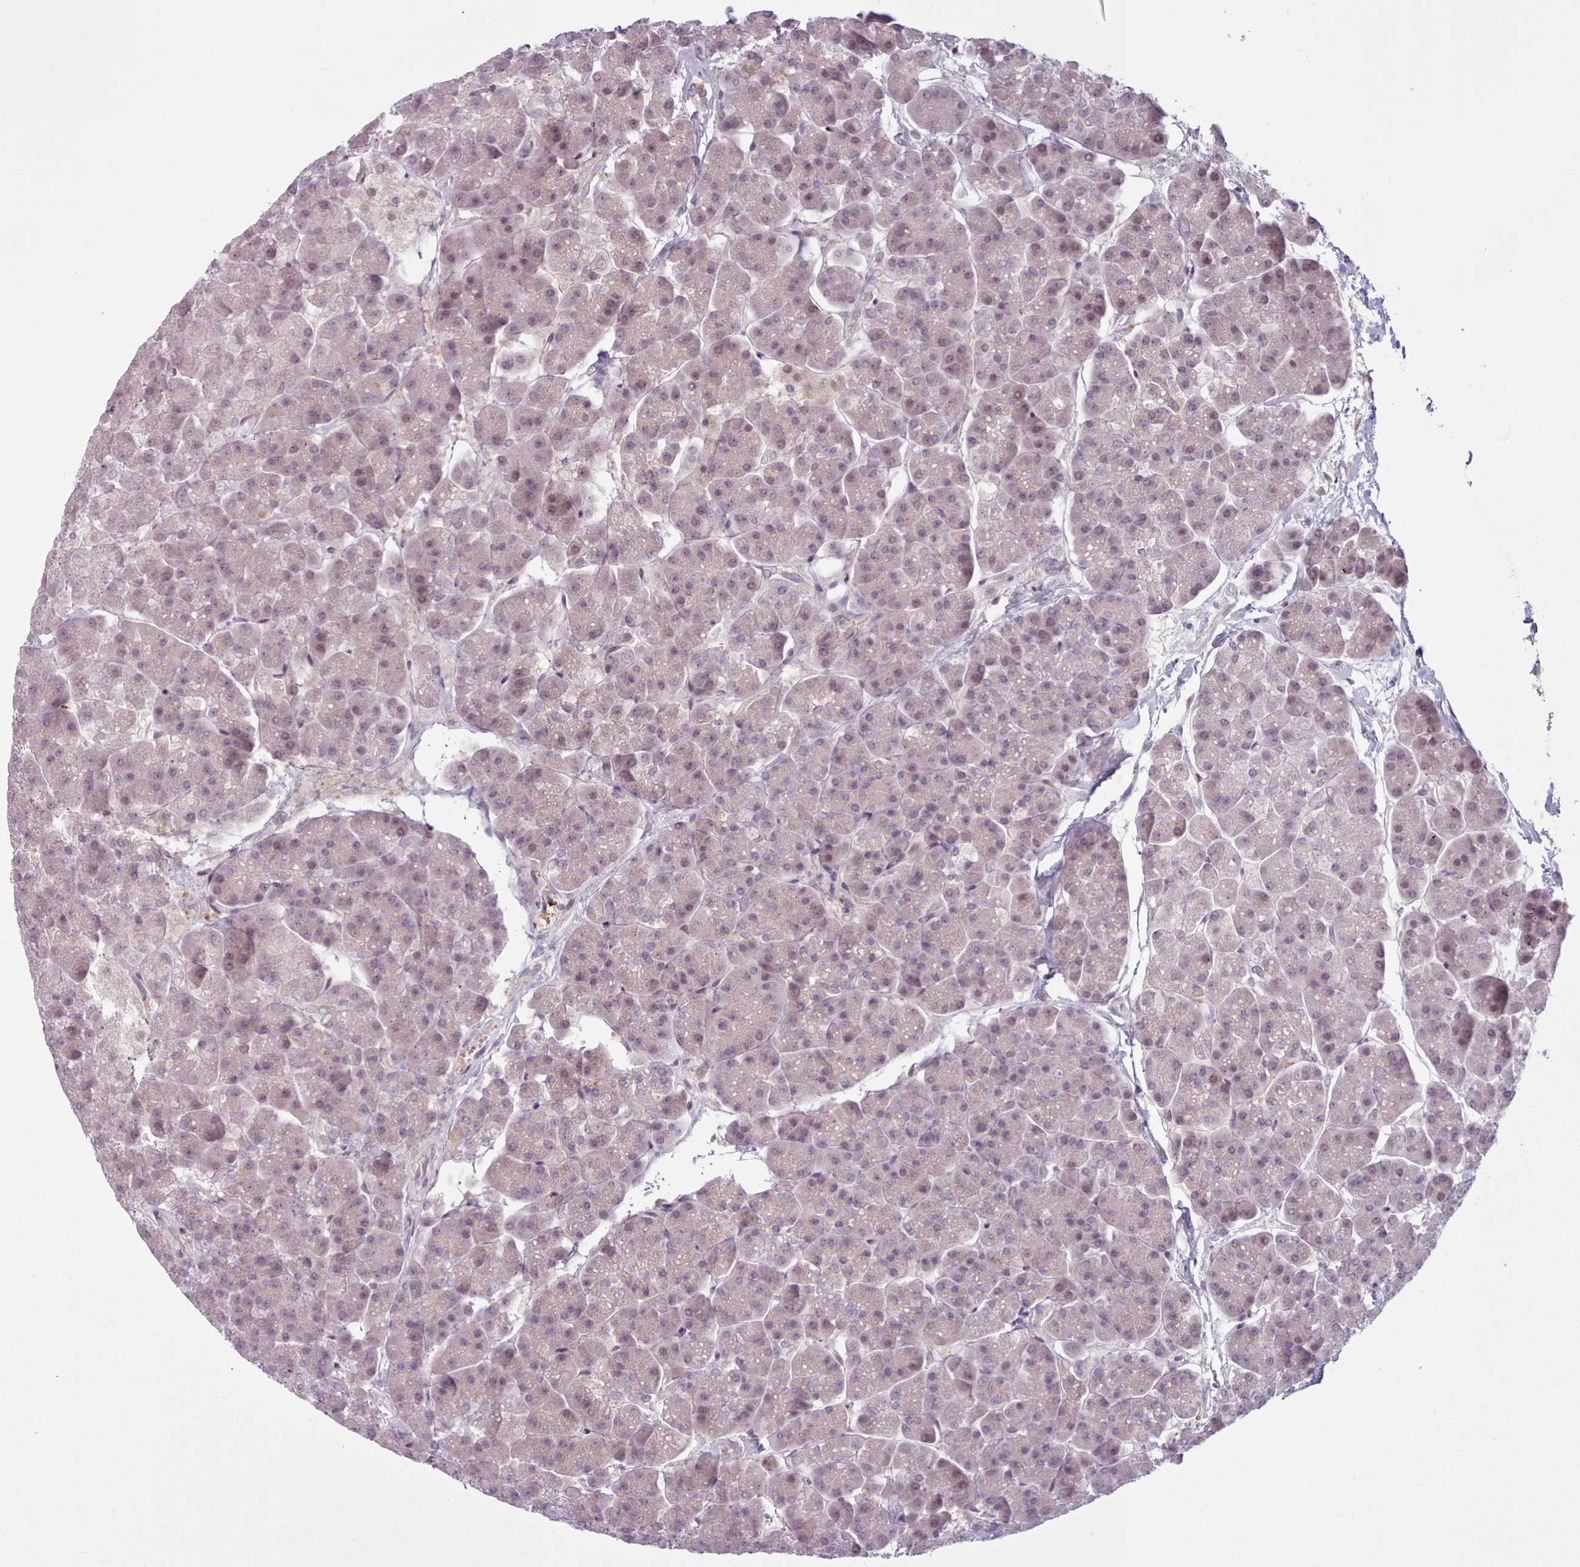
{"staining": {"intensity": "weak", "quantity": "25%-75%", "location": "cytoplasmic/membranous,nuclear"}, "tissue": "pancreas", "cell_type": "Exocrine glandular cells", "image_type": "normal", "snomed": [{"axis": "morphology", "description": "Normal tissue, NOS"}, {"axis": "topography", "description": "Pancreas"}, {"axis": "topography", "description": "Peripheral nerve tissue"}], "caption": "Pancreas stained with a brown dye demonstrates weak cytoplasmic/membranous,nuclear positive staining in about 25%-75% of exocrine glandular cells.", "gene": "KBTBD6", "patient": {"sex": "male", "age": 54}}